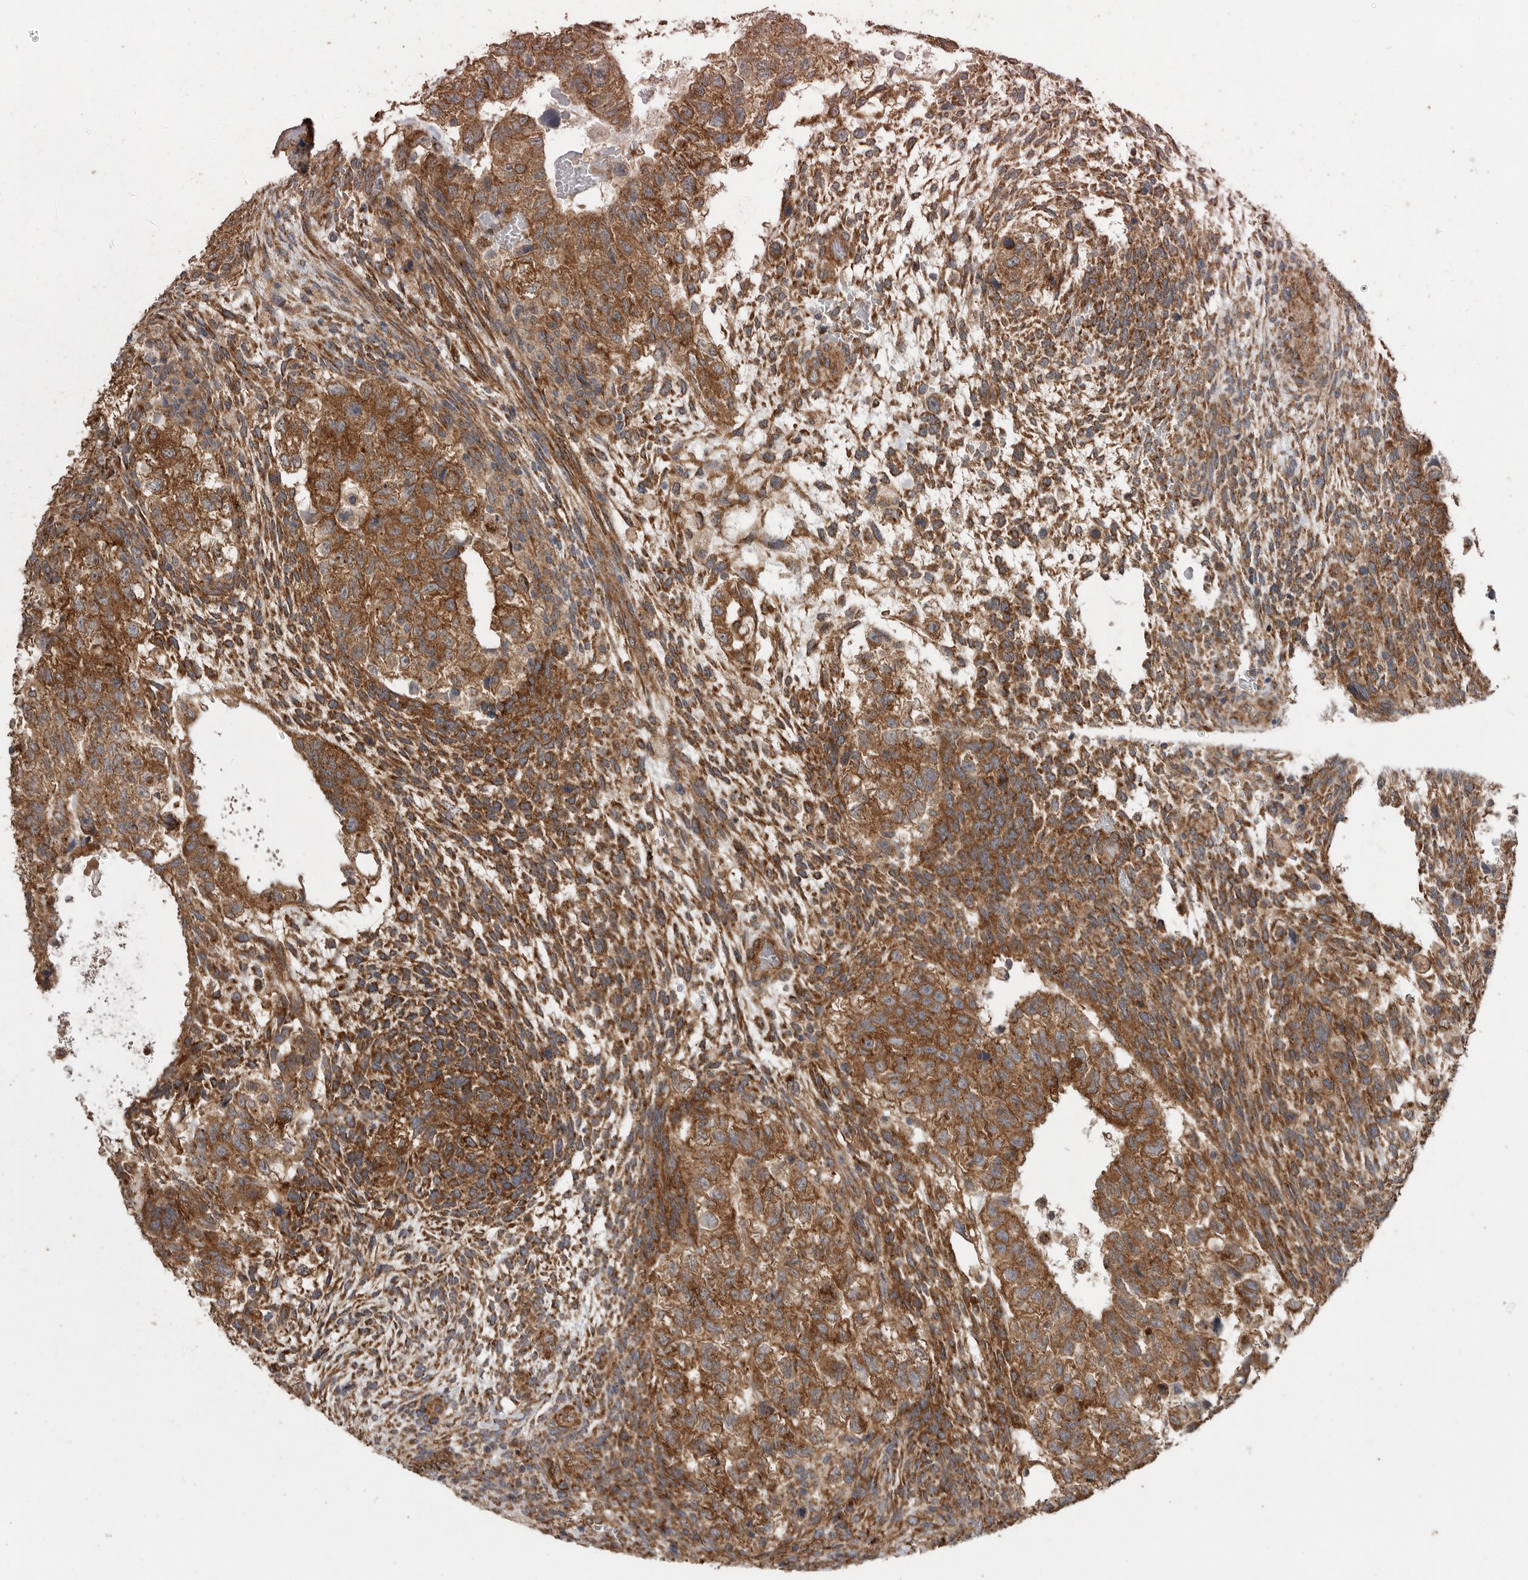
{"staining": {"intensity": "strong", "quantity": ">75%", "location": "cytoplasmic/membranous"}, "tissue": "testis cancer", "cell_type": "Tumor cells", "image_type": "cancer", "snomed": [{"axis": "morphology", "description": "Carcinoma, Embryonal, NOS"}, {"axis": "topography", "description": "Testis"}], "caption": "Protein positivity by IHC demonstrates strong cytoplasmic/membranous positivity in about >75% of tumor cells in testis cancer (embryonal carcinoma).", "gene": "PODXL2", "patient": {"sex": "male", "age": 36}}